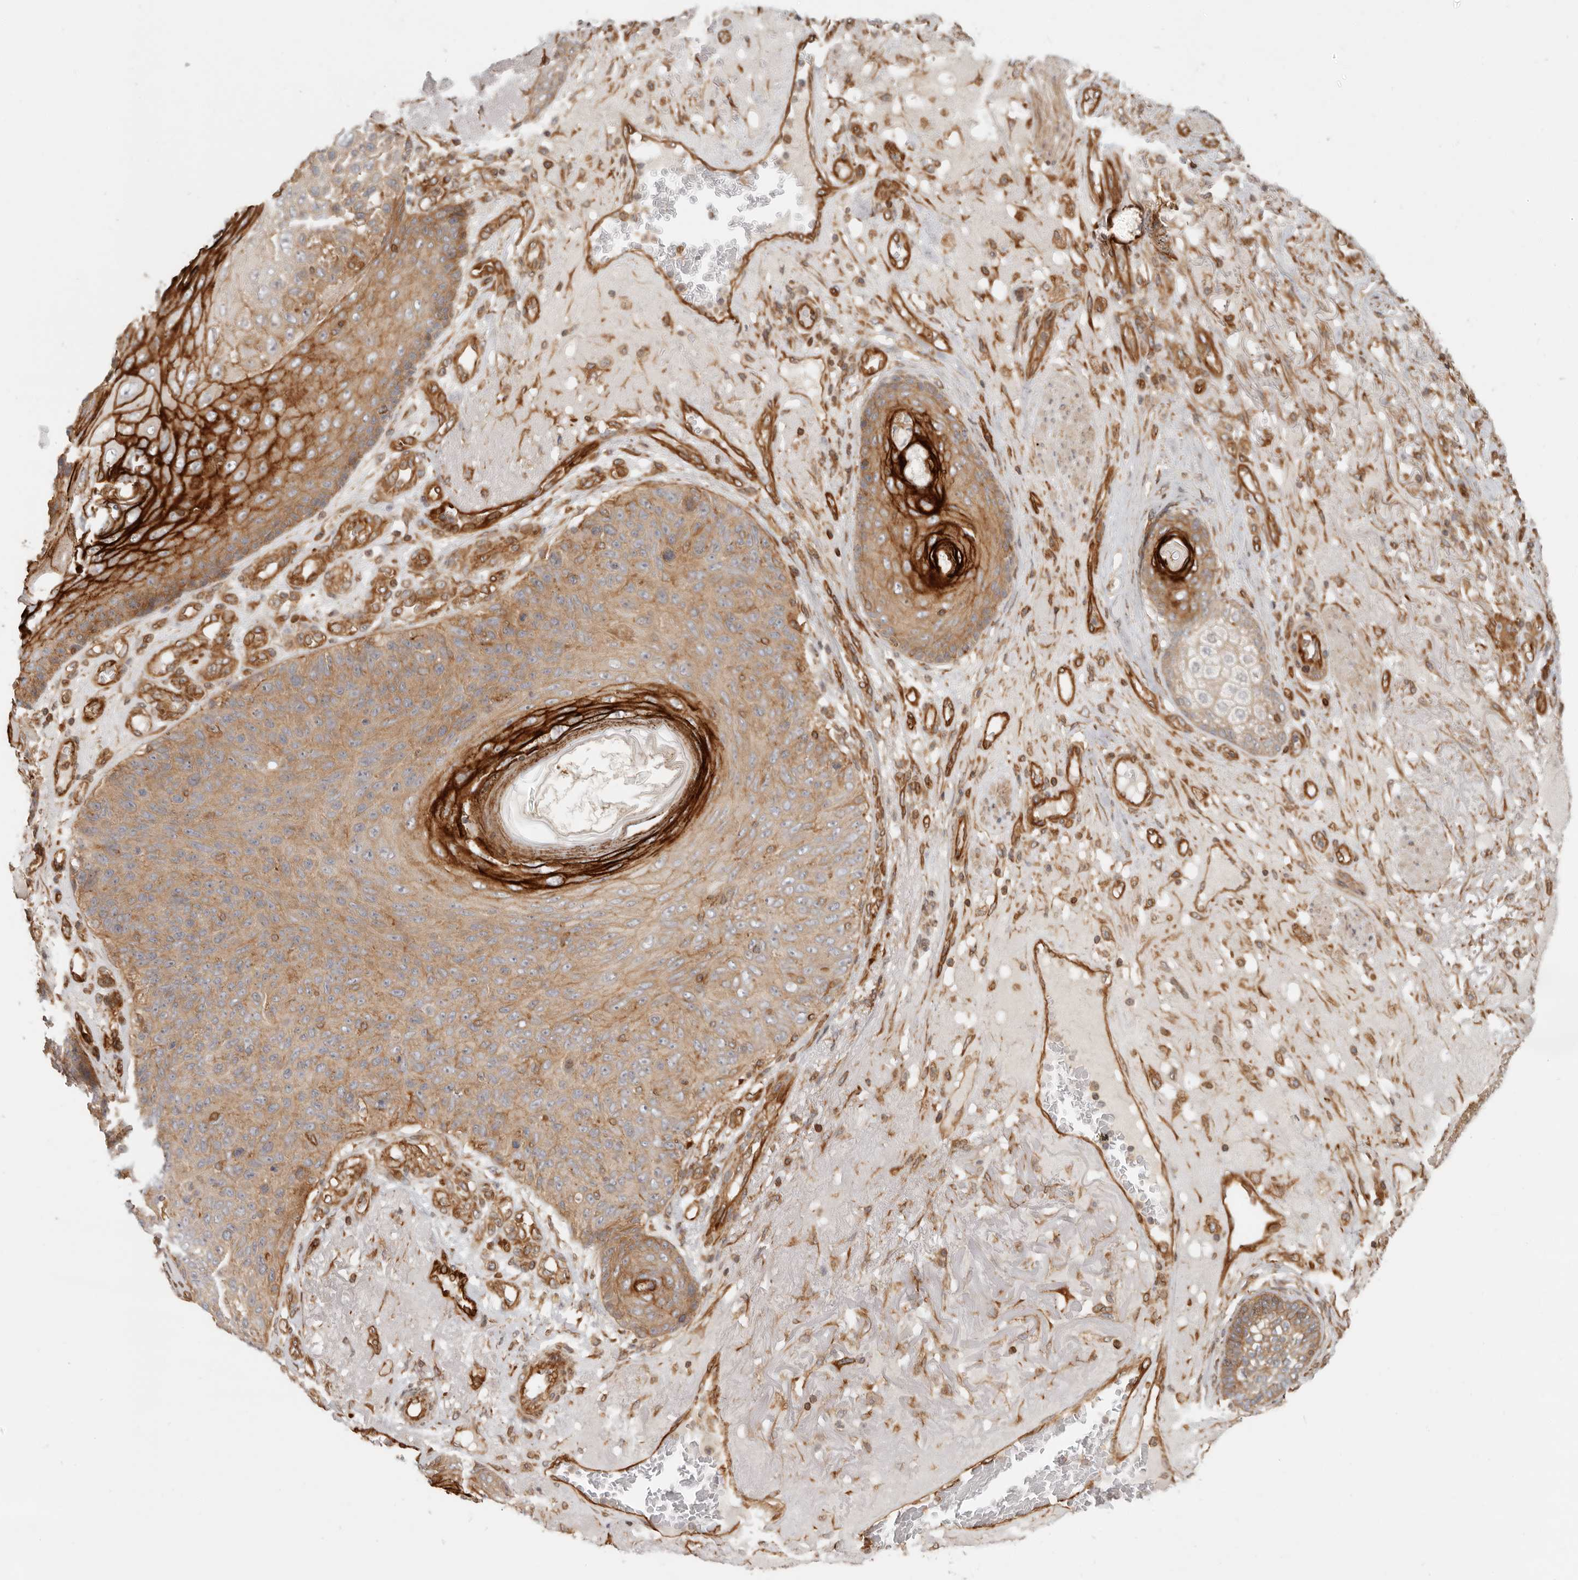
{"staining": {"intensity": "moderate", "quantity": ">75%", "location": "cytoplasmic/membranous"}, "tissue": "skin cancer", "cell_type": "Tumor cells", "image_type": "cancer", "snomed": [{"axis": "morphology", "description": "Squamous cell carcinoma, NOS"}, {"axis": "topography", "description": "Skin"}], "caption": "Immunohistochemical staining of squamous cell carcinoma (skin) displays moderate cytoplasmic/membranous protein staining in about >75% of tumor cells.", "gene": "UFSP1", "patient": {"sex": "female", "age": 88}}